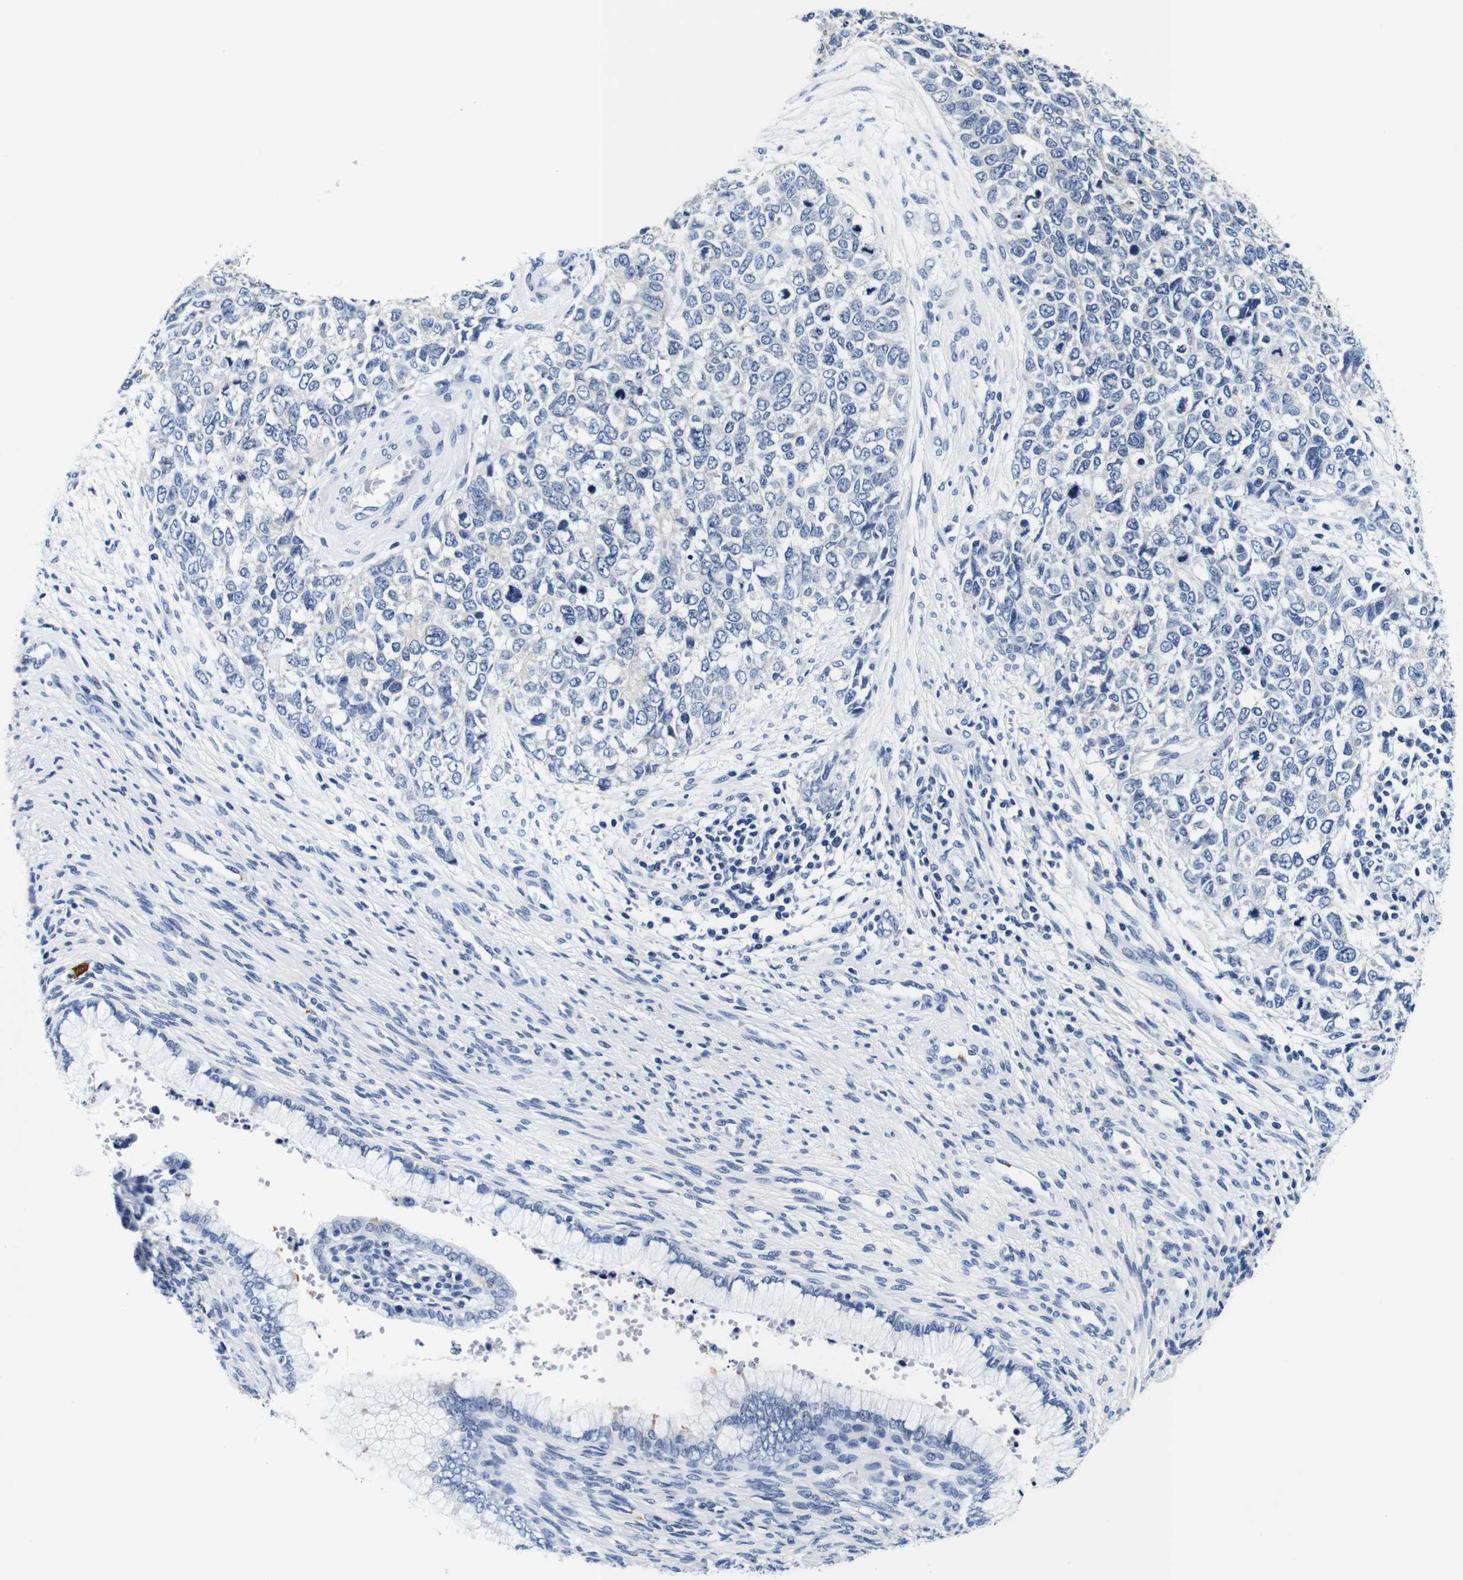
{"staining": {"intensity": "negative", "quantity": "none", "location": "none"}, "tissue": "cervical cancer", "cell_type": "Tumor cells", "image_type": "cancer", "snomed": [{"axis": "morphology", "description": "Squamous cell carcinoma, NOS"}, {"axis": "topography", "description": "Cervix"}], "caption": "DAB (3,3'-diaminobenzidine) immunohistochemical staining of human cervical squamous cell carcinoma reveals no significant expression in tumor cells.", "gene": "GP1BA", "patient": {"sex": "female", "age": 63}}